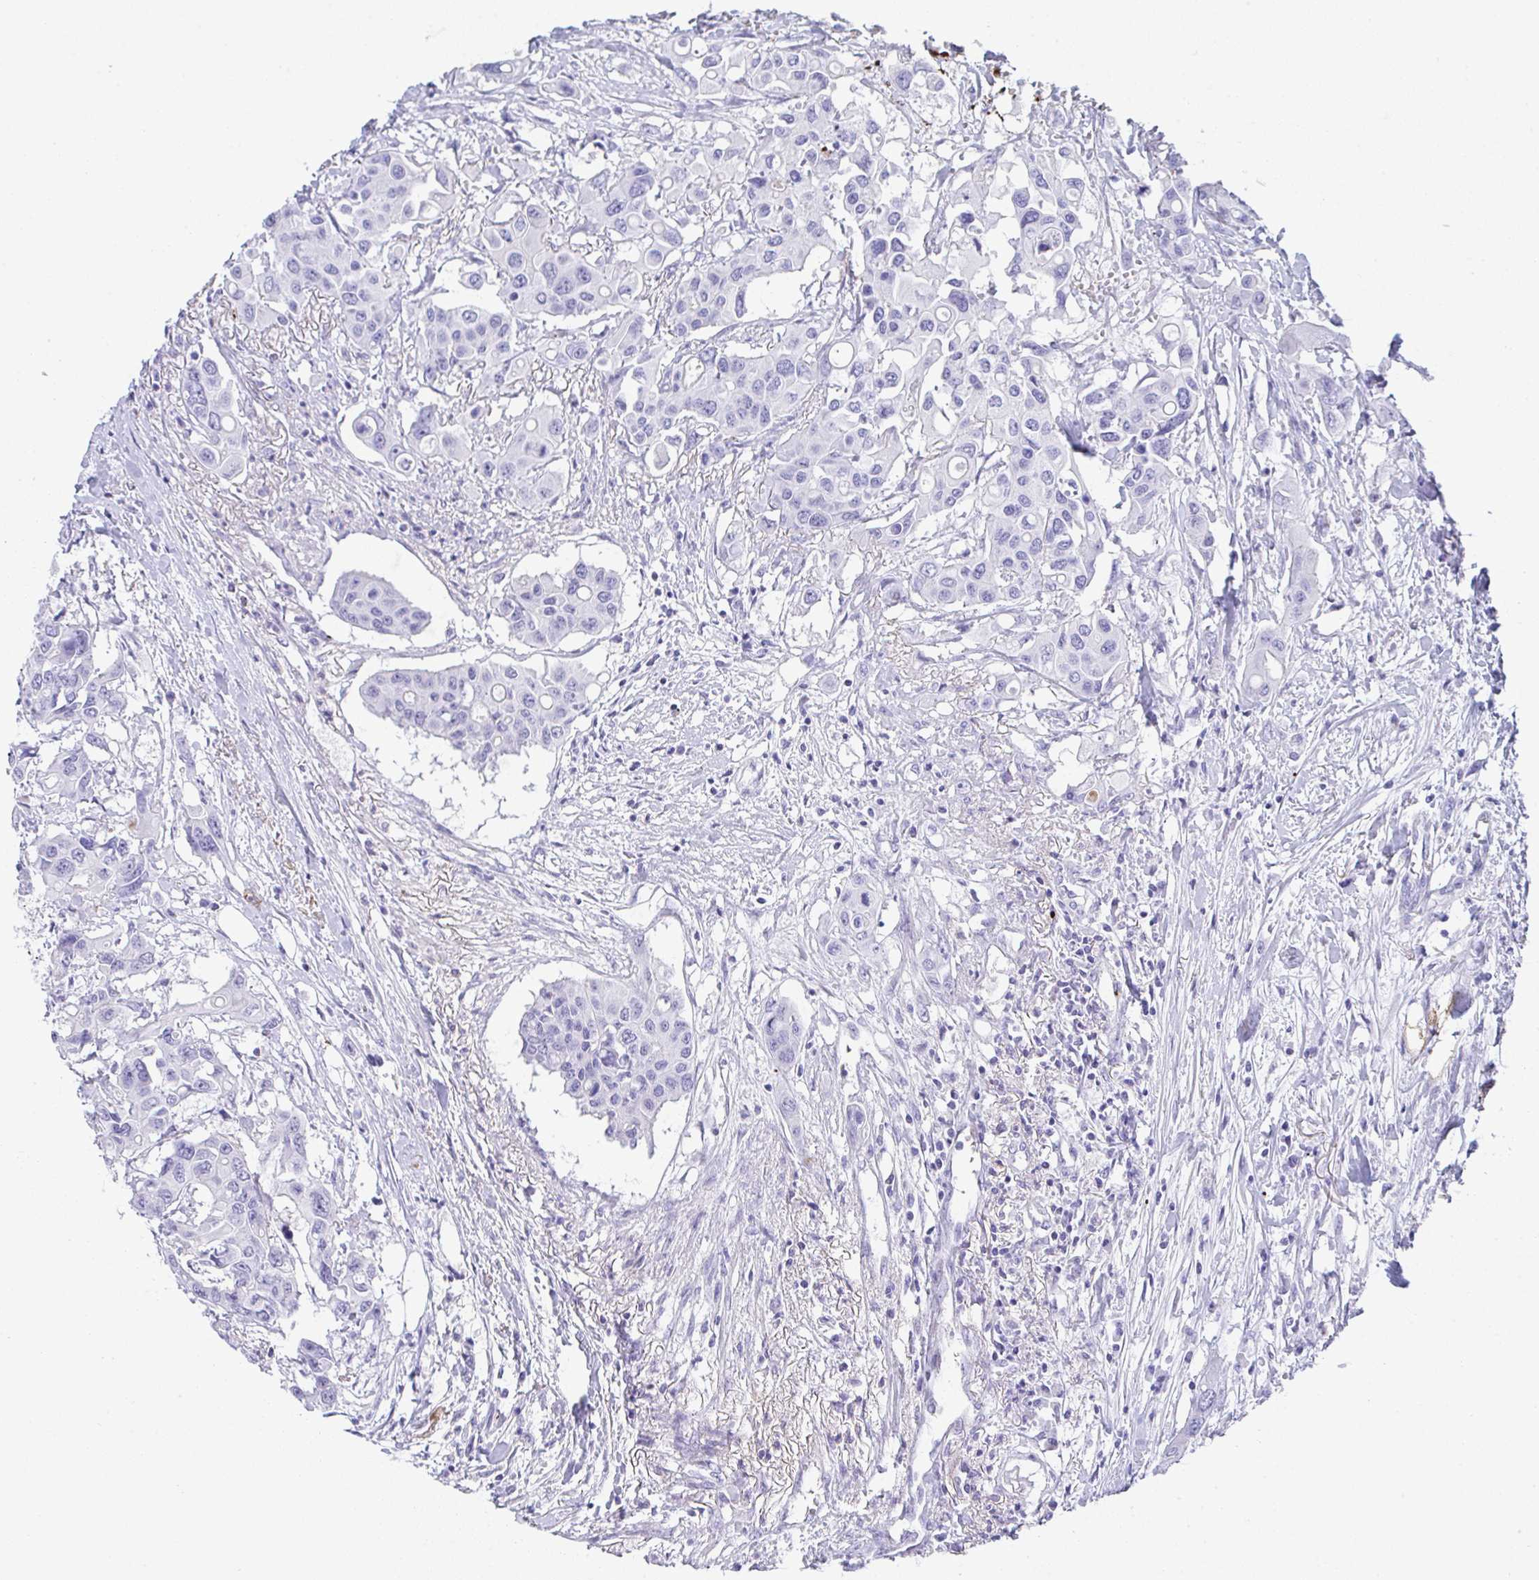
{"staining": {"intensity": "negative", "quantity": "none", "location": "none"}, "tissue": "colorectal cancer", "cell_type": "Tumor cells", "image_type": "cancer", "snomed": [{"axis": "morphology", "description": "Adenocarcinoma, NOS"}, {"axis": "topography", "description": "Colon"}], "caption": "An immunohistochemistry micrograph of colorectal adenocarcinoma is shown. There is no staining in tumor cells of colorectal adenocarcinoma.", "gene": "KMT2E", "patient": {"sex": "male", "age": 77}}